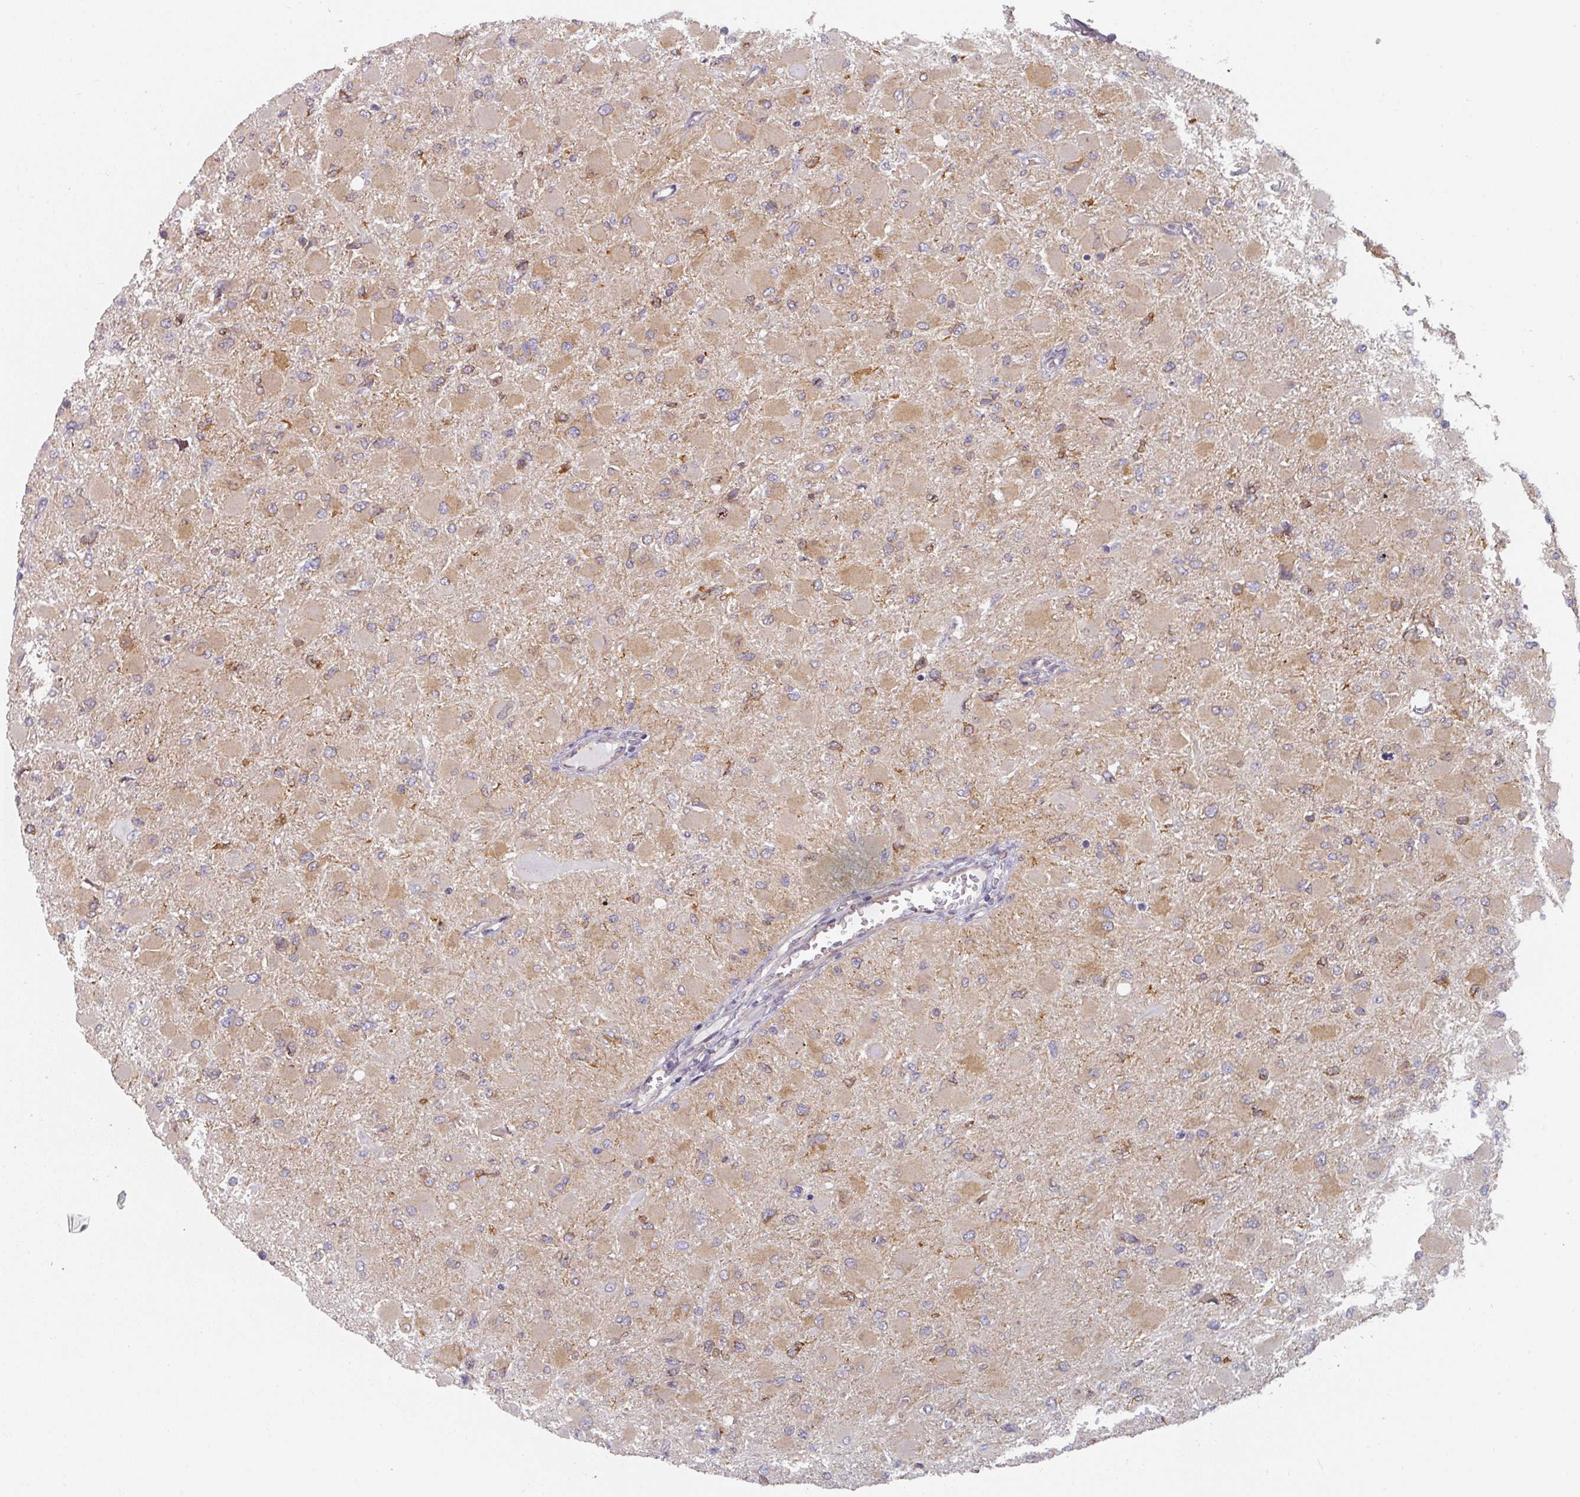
{"staining": {"intensity": "moderate", "quantity": "25%-75%", "location": "cytoplasmic/membranous"}, "tissue": "glioma", "cell_type": "Tumor cells", "image_type": "cancer", "snomed": [{"axis": "morphology", "description": "Glioma, malignant, High grade"}, {"axis": "topography", "description": "Cerebral cortex"}], "caption": "This is a micrograph of IHC staining of malignant glioma (high-grade), which shows moderate staining in the cytoplasmic/membranous of tumor cells.", "gene": "TAPT1", "patient": {"sex": "female", "age": 36}}